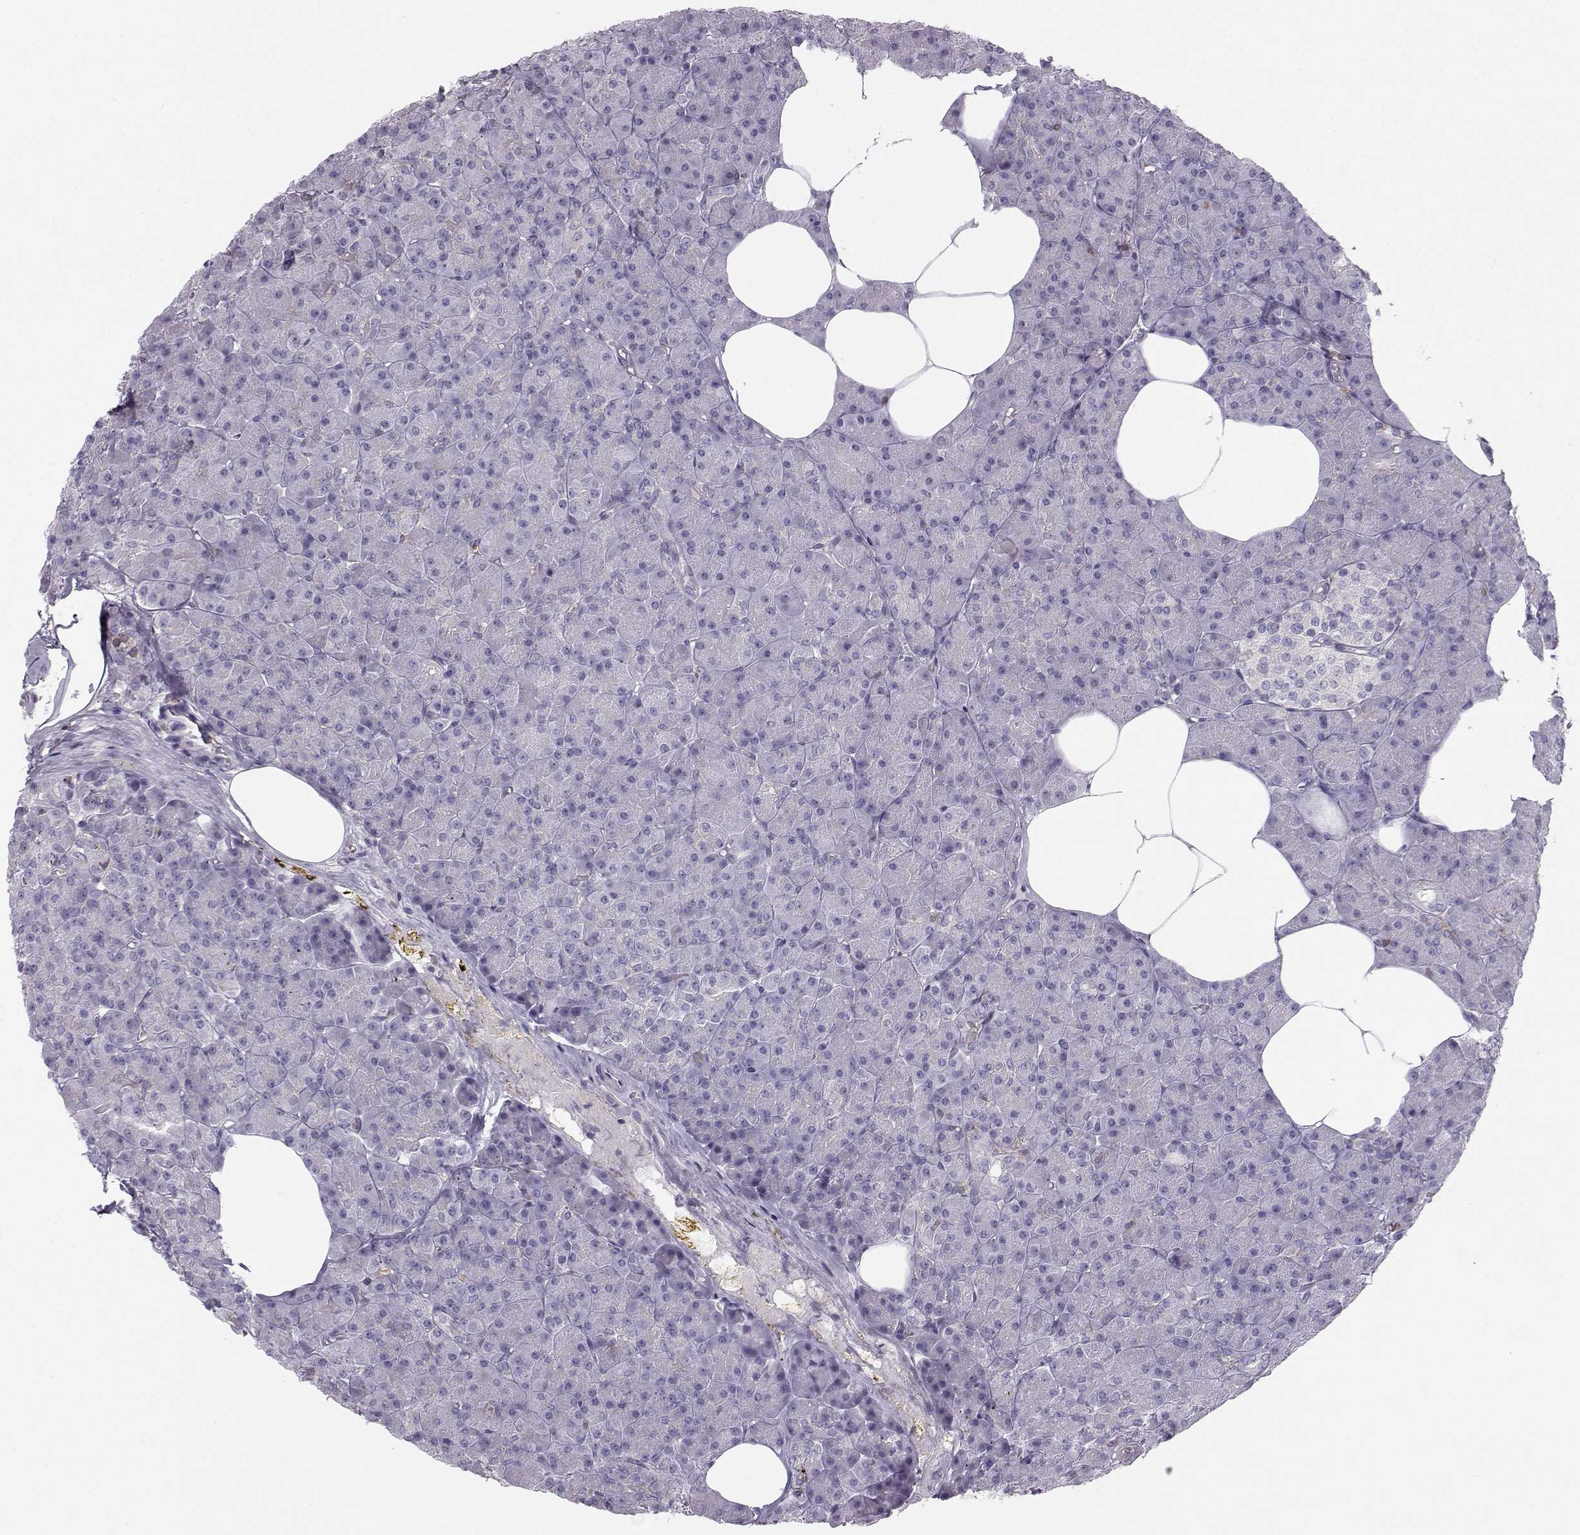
{"staining": {"intensity": "negative", "quantity": "none", "location": "none"}, "tissue": "pancreas", "cell_type": "Exocrine glandular cells", "image_type": "normal", "snomed": [{"axis": "morphology", "description": "Normal tissue, NOS"}, {"axis": "topography", "description": "Pancreas"}], "caption": "An immunohistochemistry (IHC) image of benign pancreas is shown. There is no staining in exocrine glandular cells of pancreas. (Stains: DAB (3,3'-diaminobenzidine) immunohistochemistry (IHC) with hematoxylin counter stain, Microscopy: brightfield microscopy at high magnification).", "gene": "ZBTB32", "patient": {"sex": "female", "age": 45}}